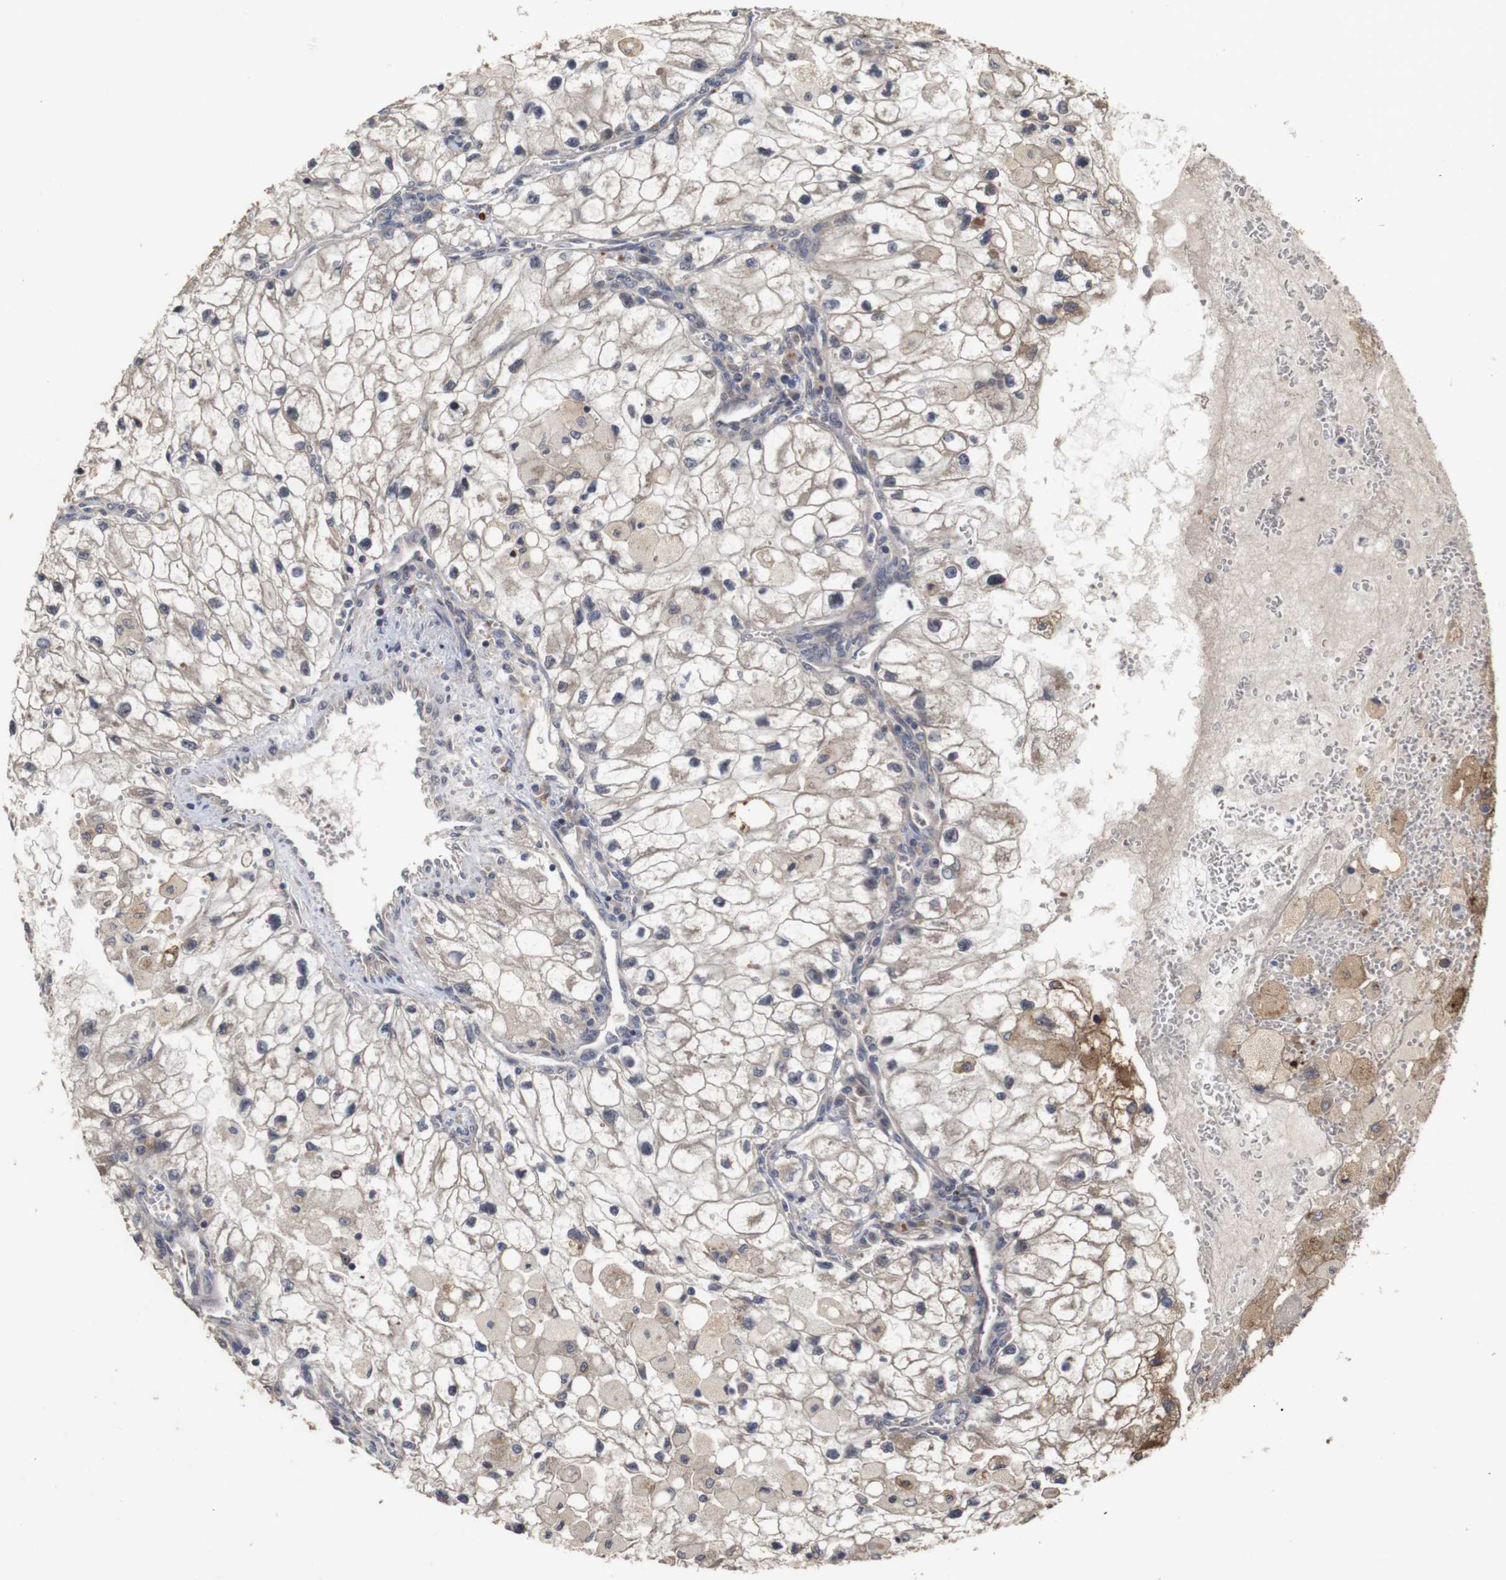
{"staining": {"intensity": "weak", "quantity": "25%-75%", "location": "cytoplasmic/membranous"}, "tissue": "renal cancer", "cell_type": "Tumor cells", "image_type": "cancer", "snomed": [{"axis": "morphology", "description": "Adenocarcinoma, NOS"}, {"axis": "topography", "description": "Kidney"}], "caption": "Approximately 25%-75% of tumor cells in adenocarcinoma (renal) demonstrate weak cytoplasmic/membranous protein staining as visualized by brown immunohistochemical staining.", "gene": "PTPN14", "patient": {"sex": "female", "age": 70}}